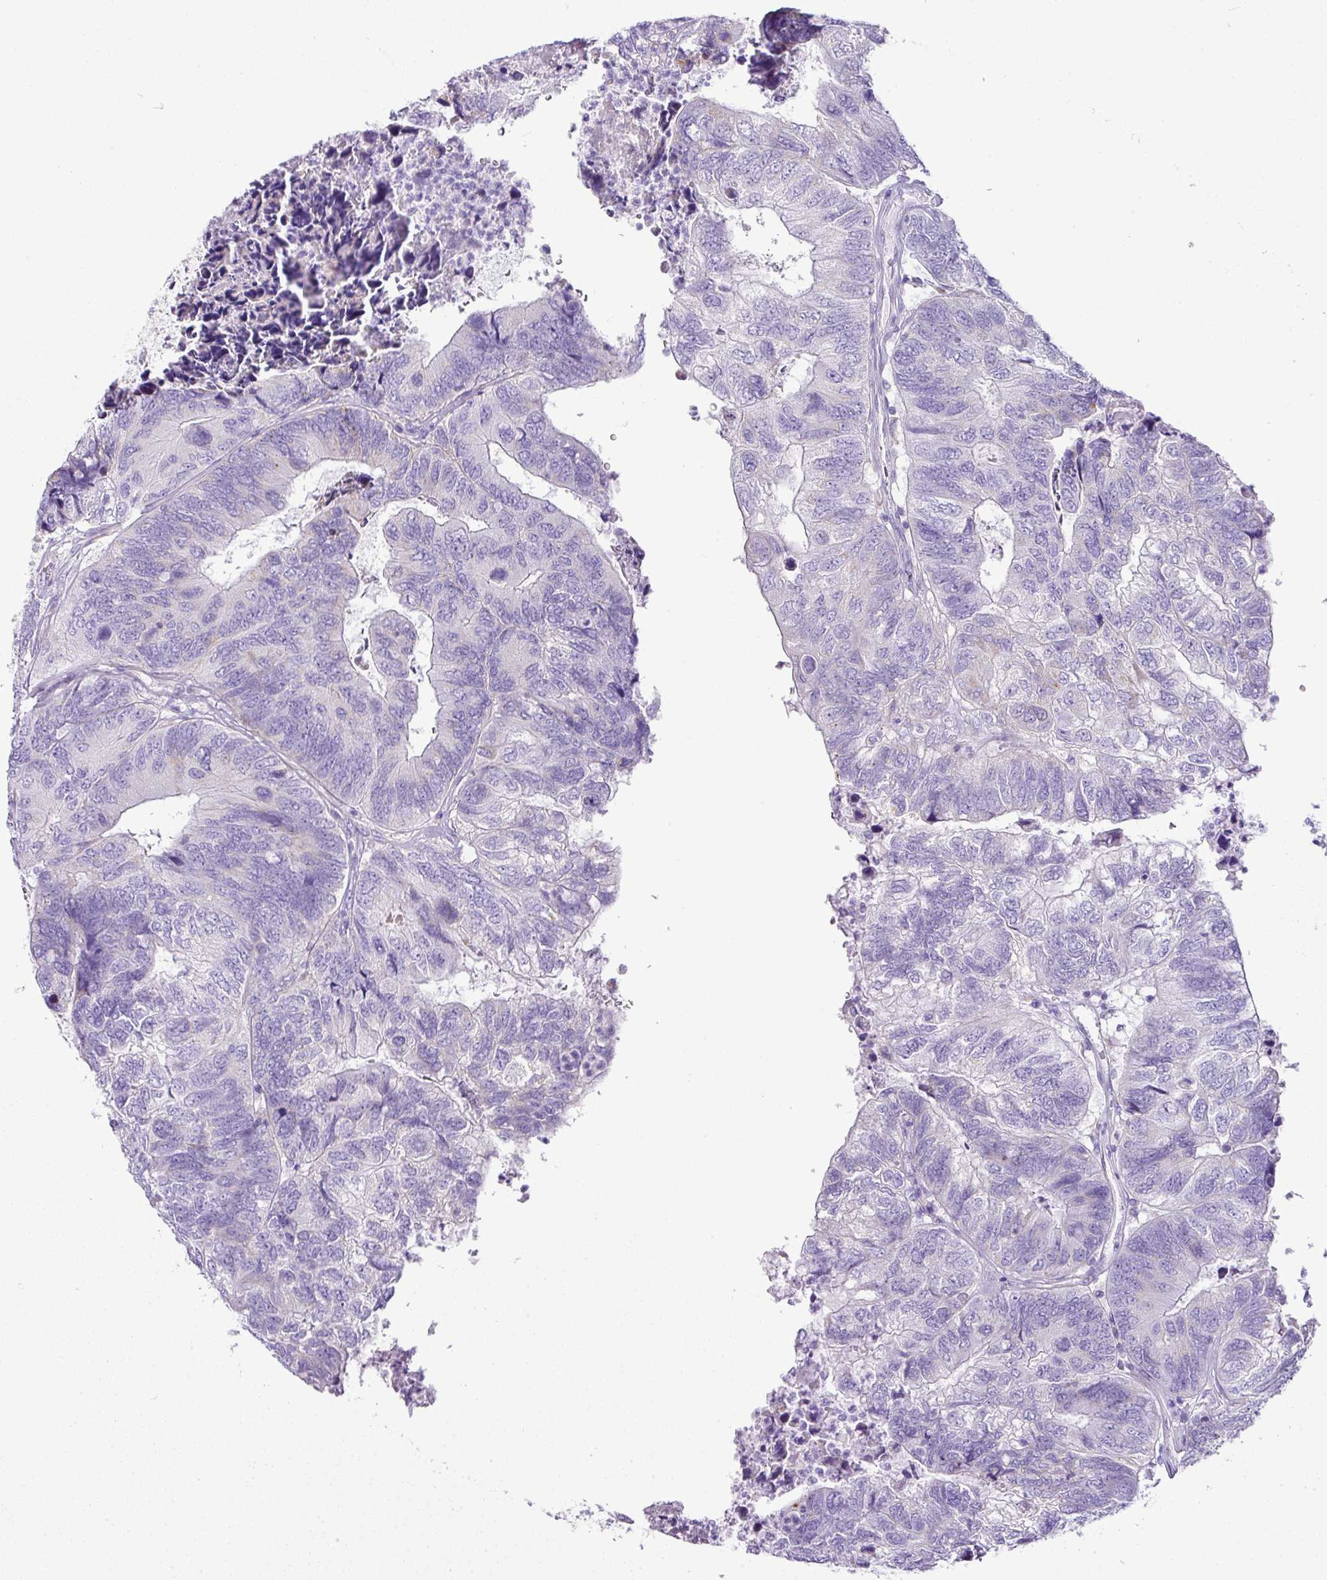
{"staining": {"intensity": "negative", "quantity": "none", "location": "none"}, "tissue": "colorectal cancer", "cell_type": "Tumor cells", "image_type": "cancer", "snomed": [{"axis": "morphology", "description": "Adenocarcinoma, NOS"}, {"axis": "topography", "description": "Colon"}], "caption": "There is no significant staining in tumor cells of colorectal cancer.", "gene": "PGAP4", "patient": {"sex": "female", "age": 67}}